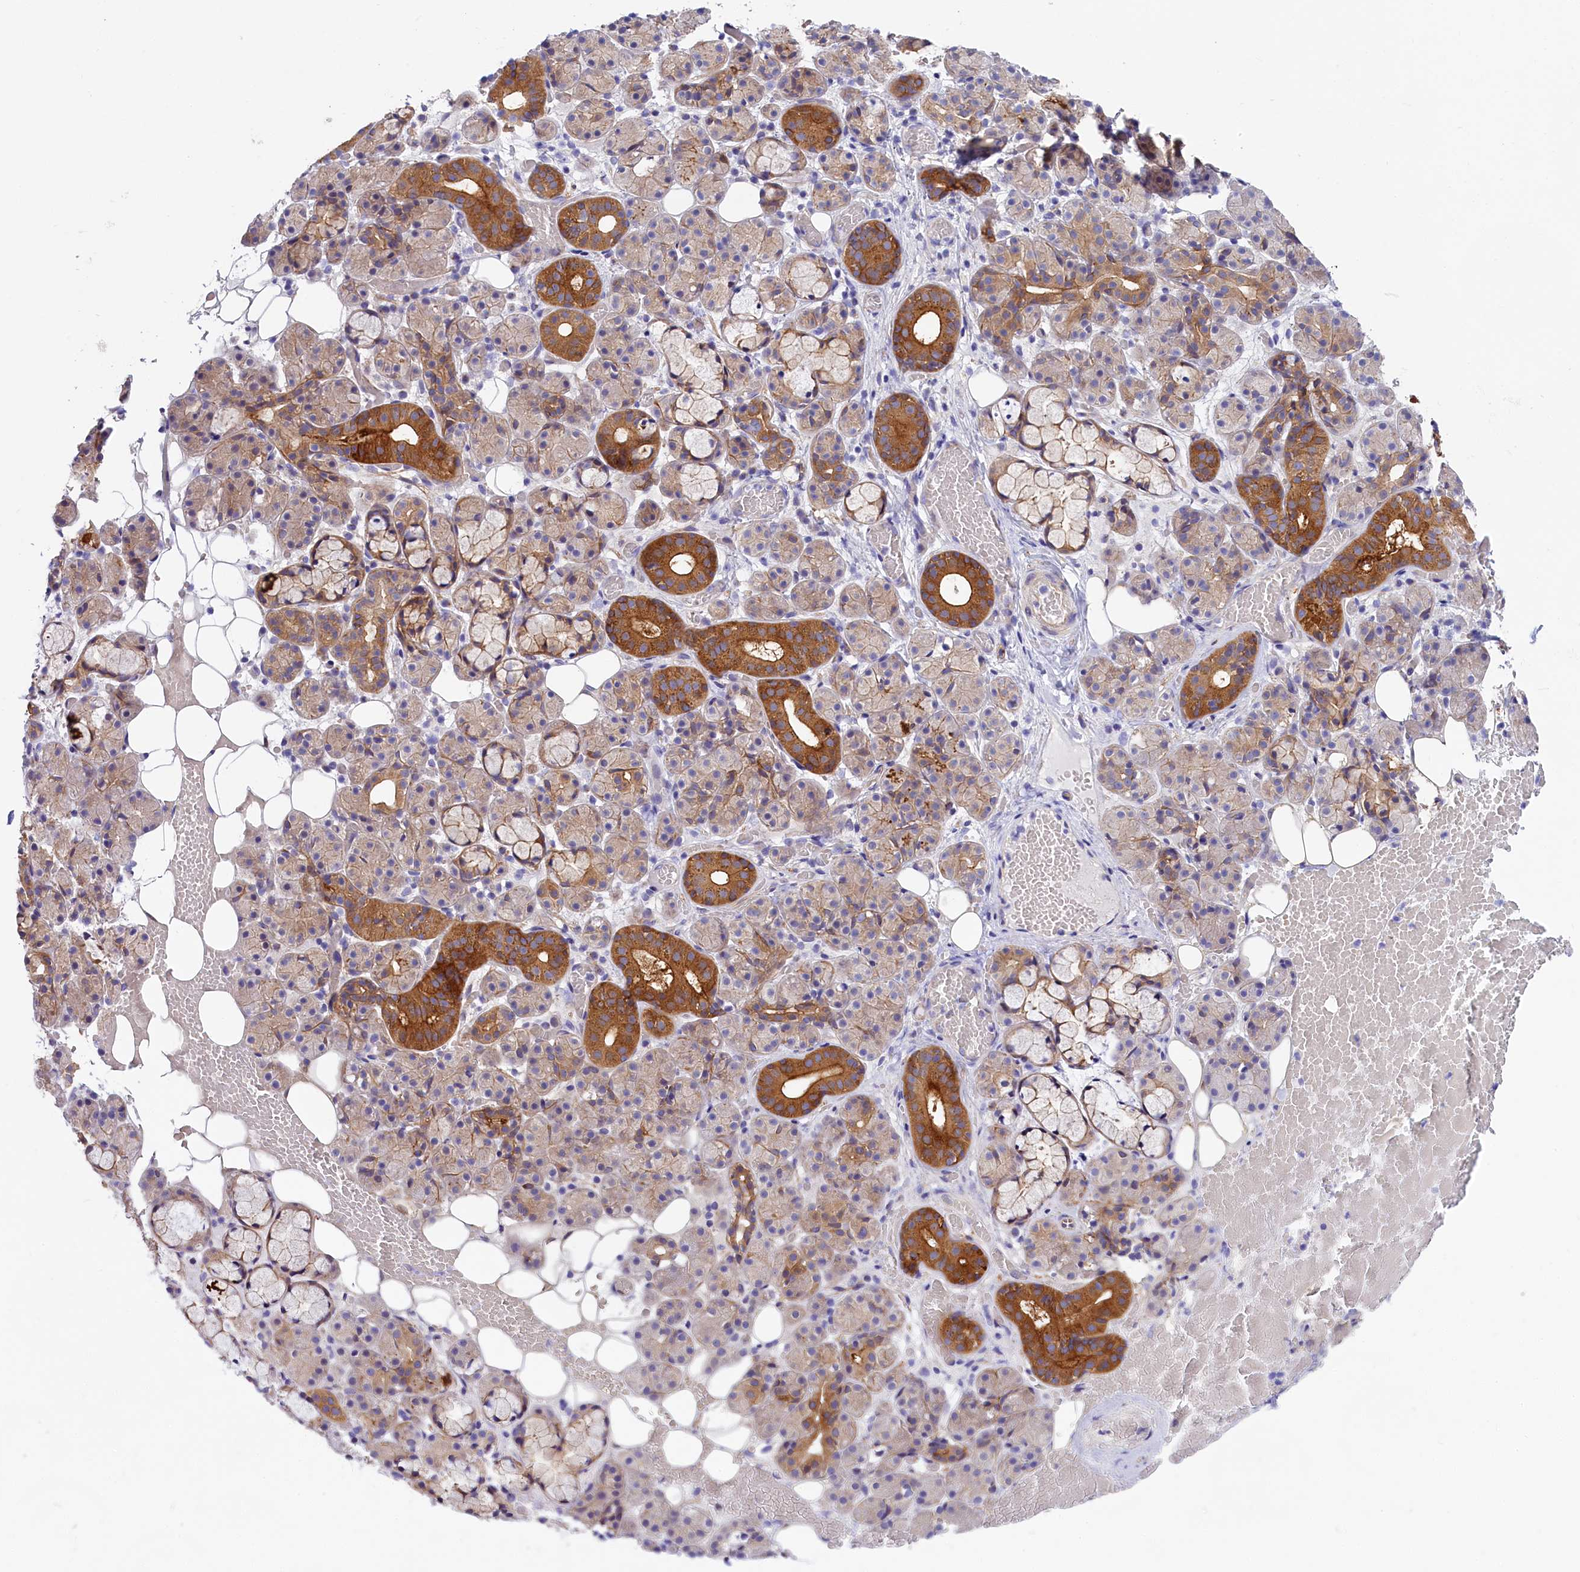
{"staining": {"intensity": "strong", "quantity": "<25%", "location": "cytoplasmic/membranous"}, "tissue": "salivary gland", "cell_type": "Glandular cells", "image_type": "normal", "snomed": [{"axis": "morphology", "description": "Normal tissue, NOS"}, {"axis": "topography", "description": "Salivary gland"}], "caption": "Immunohistochemistry of normal human salivary gland displays medium levels of strong cytoplasmic/membranous expression in about <25% of glandular cells.", "gene": "PPP1R13L", "patient": {"sex": "male", "age": 63}}